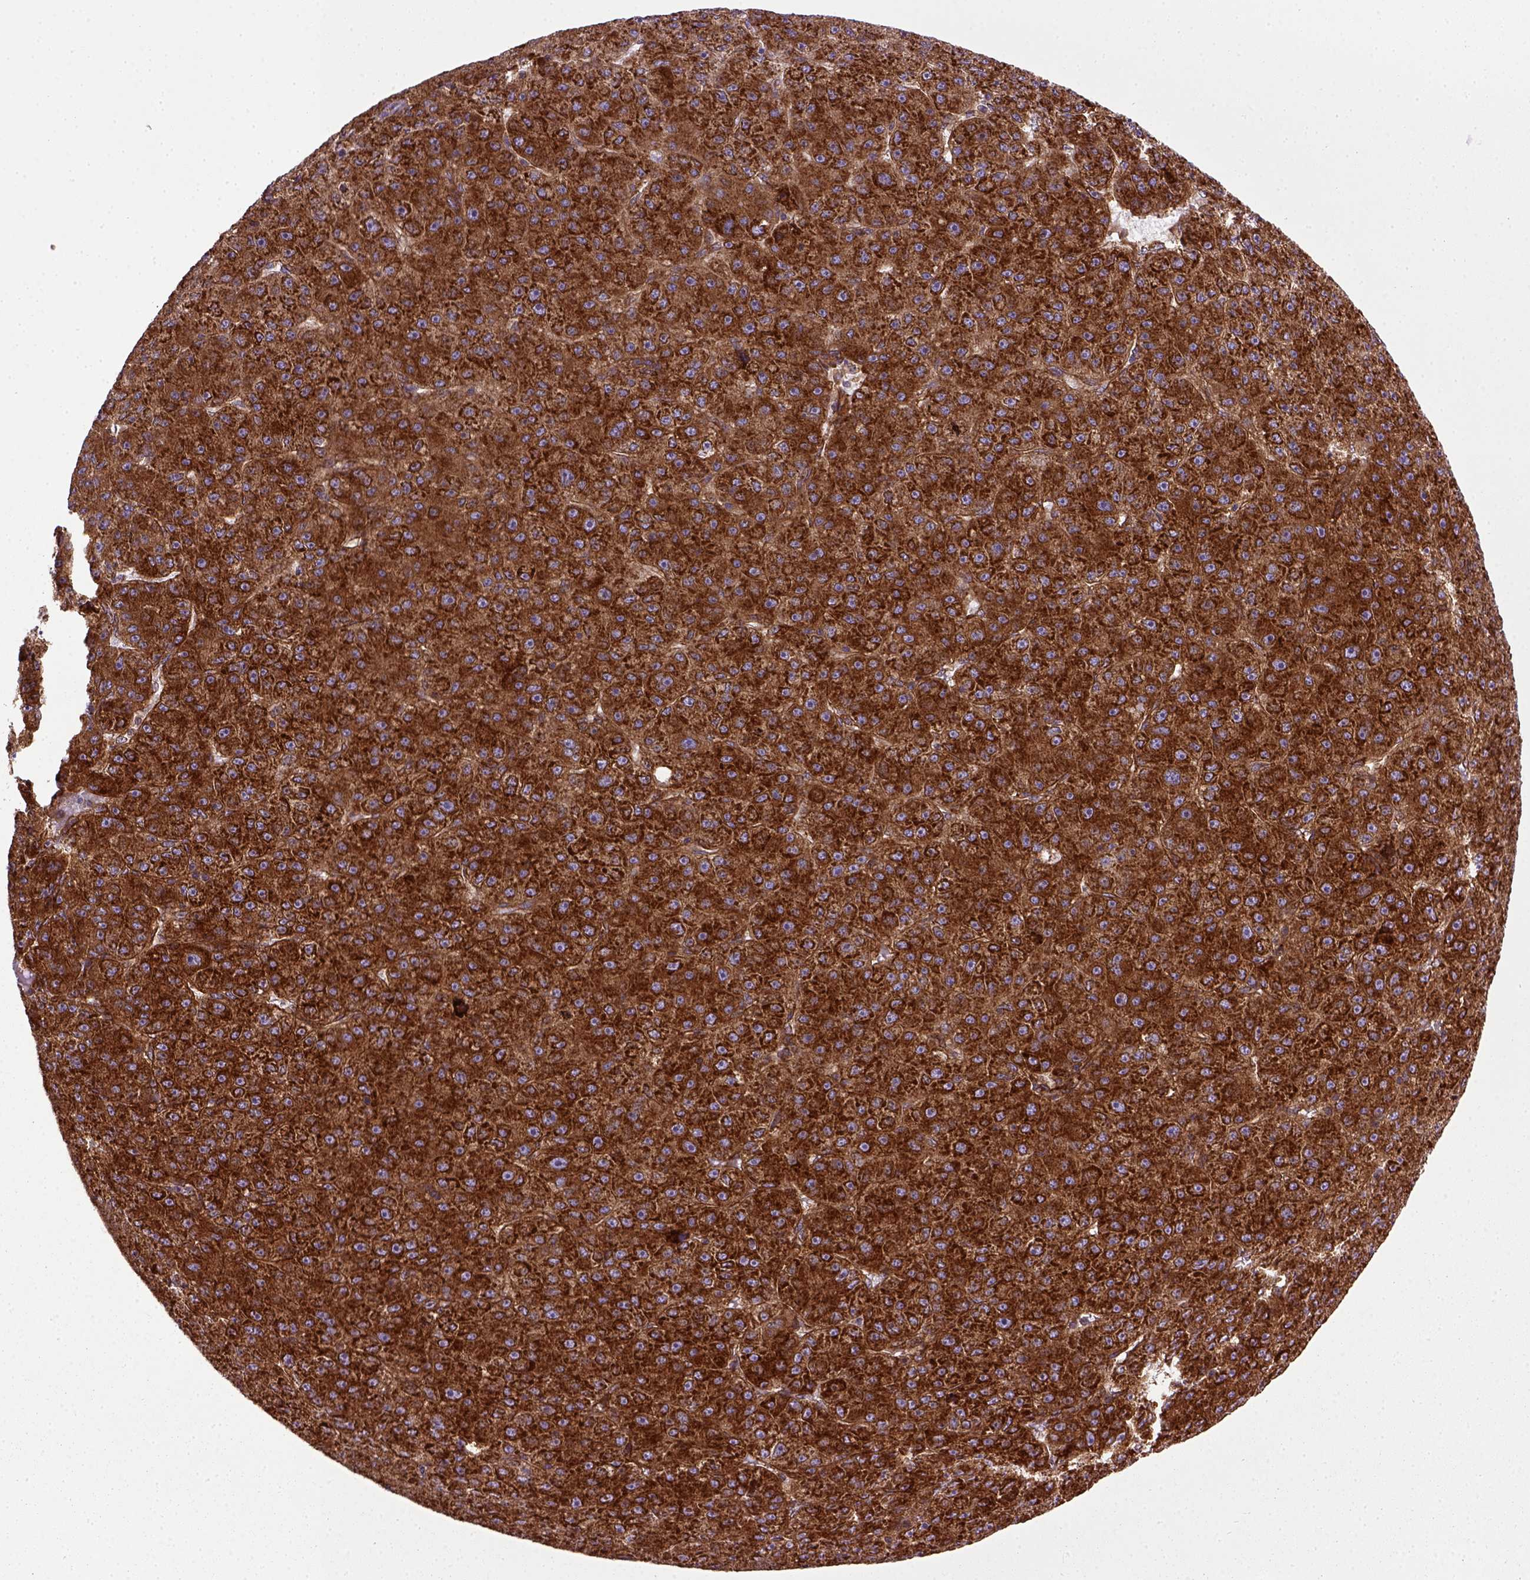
{"staining": {"intensity": "strong", "quantity": ">75%", "location": "cytoplasmic/membranous"}, "tissue": "liver cancer", "cell_type": "Tumor cells", "image_type": "cancer", "snomed": [{"axis": "morphology", "description": "Carcinoma, Hepatocellular, NOS"}, {"axis": "topography", "description": "Liver"}], "caption": "Protein expression analysis of liver cancer (hepatocellular carcinoma) demonstrates strong cytoplasmic/membranous staining in approximately >75% of tumor cells.", "gene": "CAPRIN1", "patient": {"sex": "male", "age": 67}}